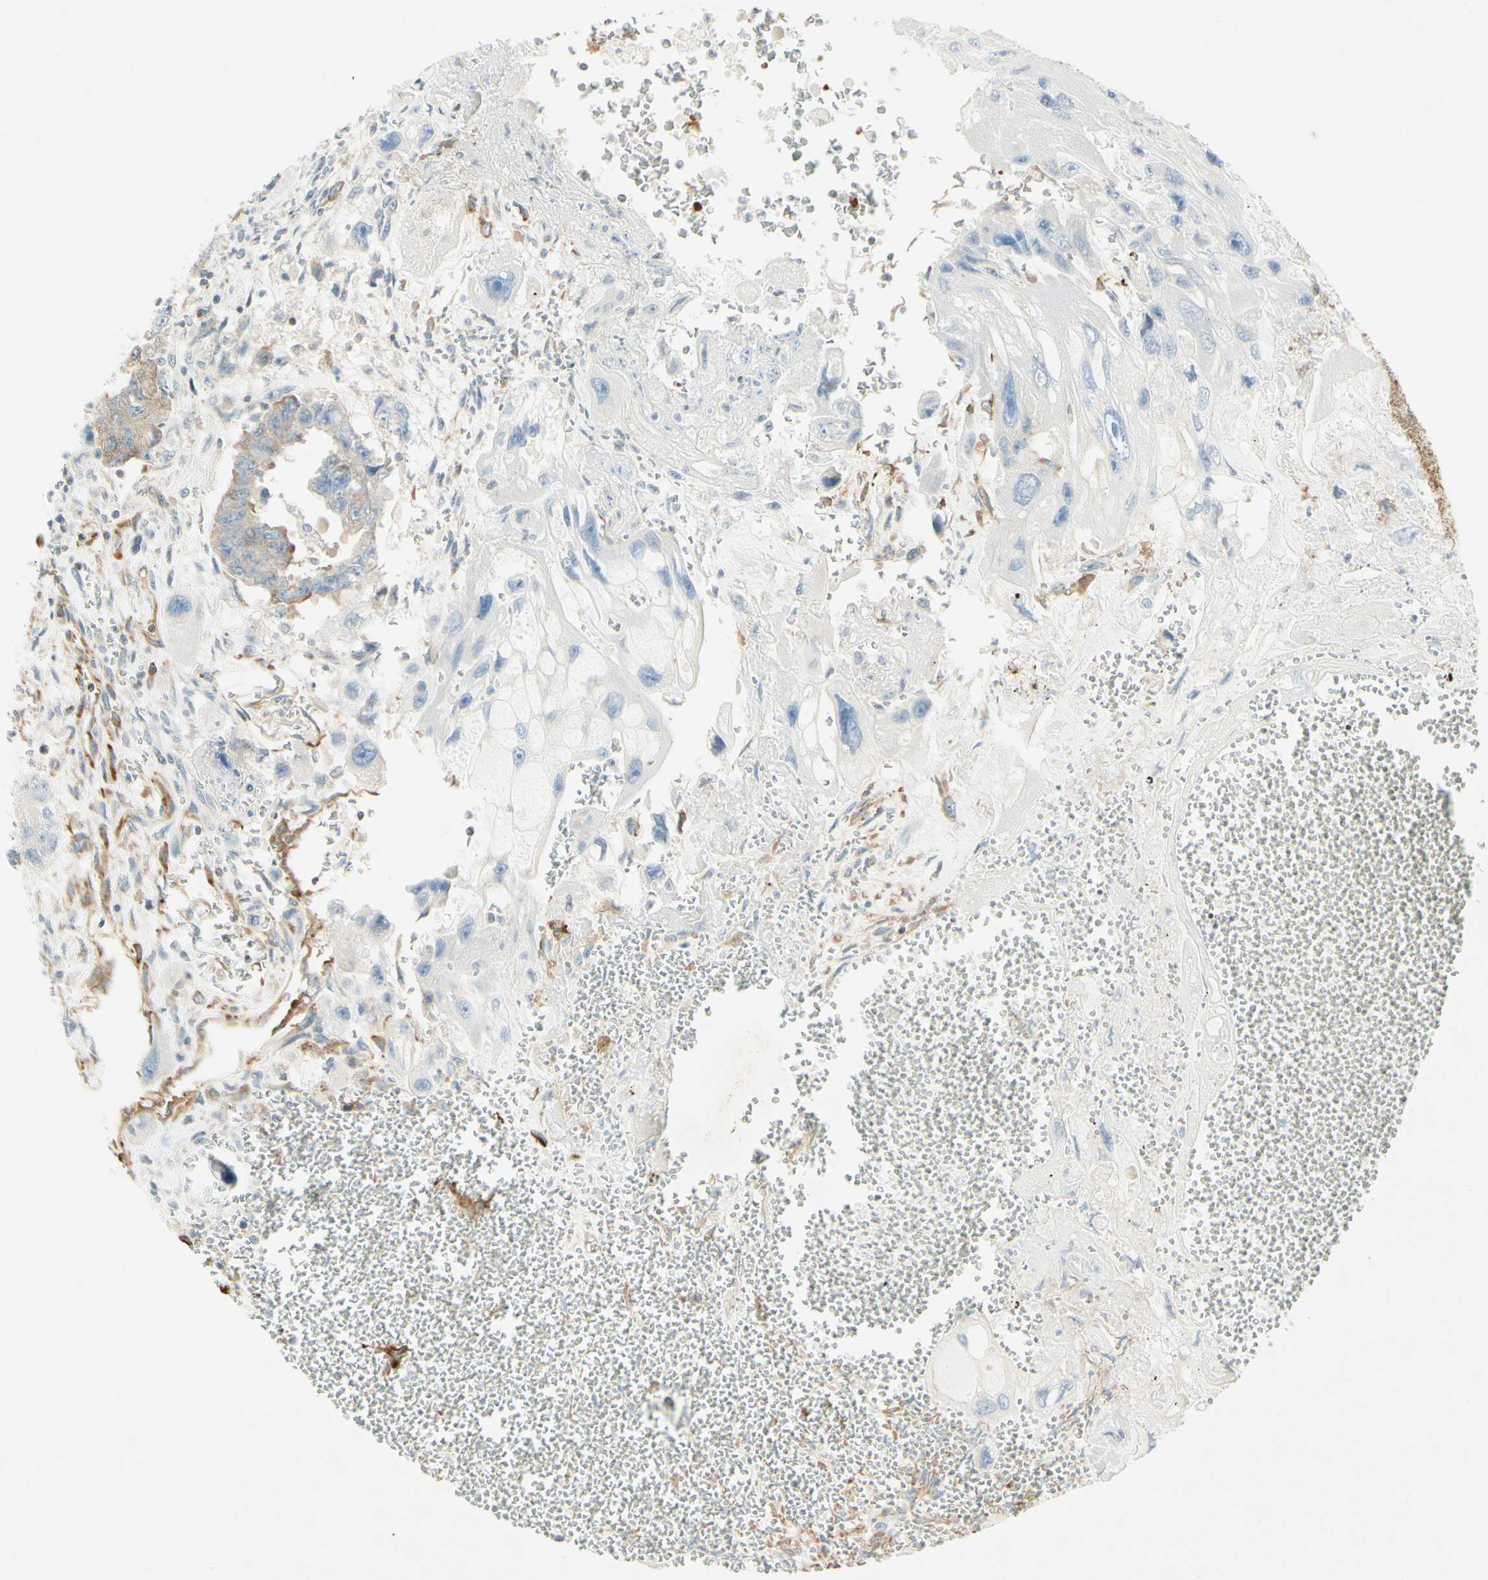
{"staining": {"intensity": "weak", "quantity": "25%-75%", "location": "cytoplasmic/membranous"}, "tissue": "testis cancer", "cell_type": "Tumor cells", "image_type": "cancer", "snomed": [{"axis": "morphology", "description": "Carcinoma, Embryonal, NOS"}, {"axis": "topography", "description": "Testis"}], "caption": "Protein staining of testis cancer tissue demonstrates weak cytoplasmic/membranous positivity in approximately 25%-75% of tumor cells.", "gene": "MAP1B", "patient": {"sex": "male", "age": 28}}